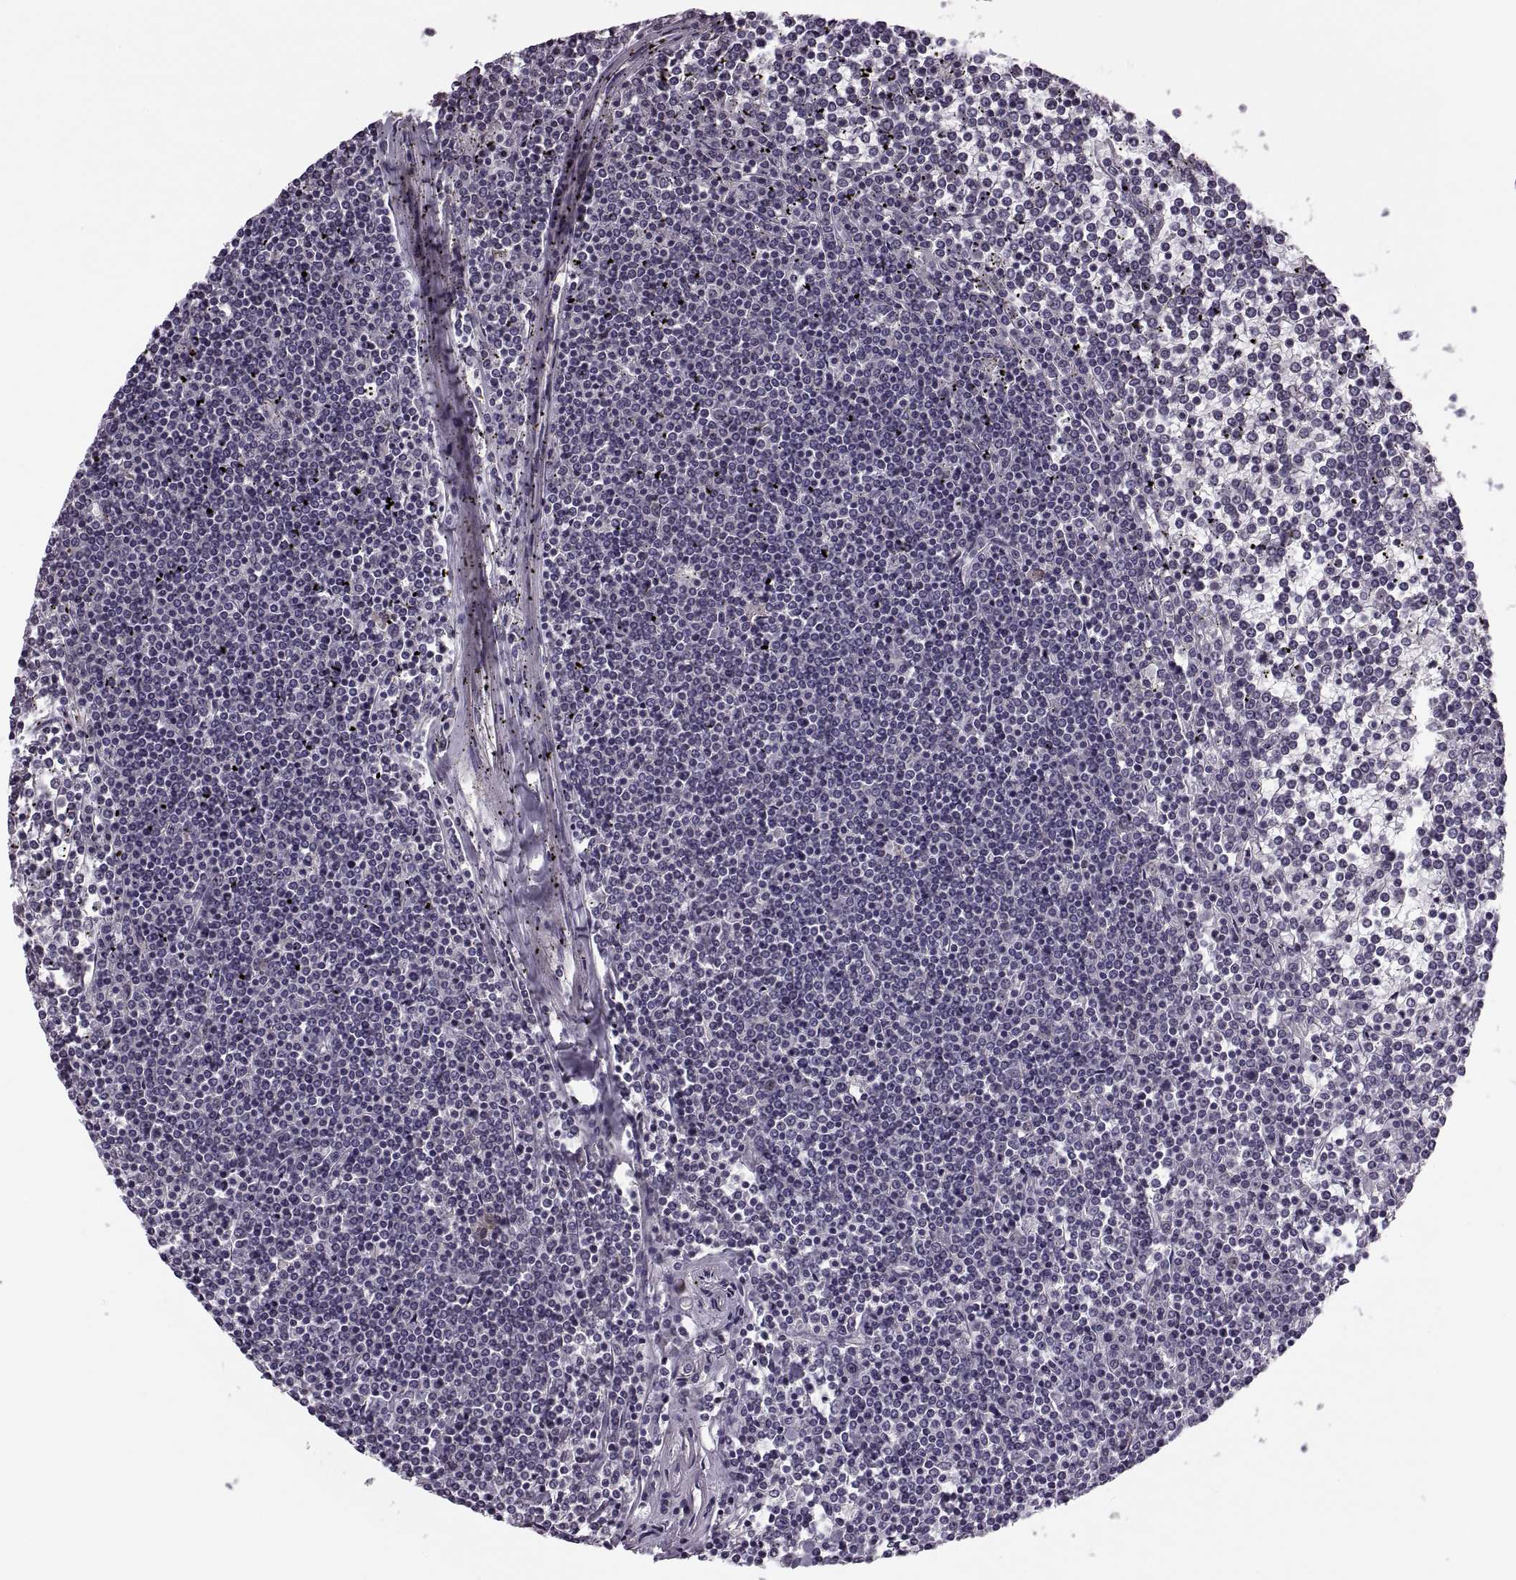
{"staining": {"intensity": "negative", "quantity": "none", "location": "none"}, "tissue": "lymphoma", "cell_type": "Tumor cells", "image_type": "cancer", "snomed": [{"axis": "morphology", "description": "Malignant lymphoma, non-Hodgkin's type, Low grade"}, {"axis": "topography", "description": "Spleen"}], "caption": "Photomicrograph shows no protein expression in tumor cells of malignant lymphoma, non-Hodgkin's type (low-grade) tissue.", "gene": "CACNA1F", "patient": {"sex": "female", "age": 19}}